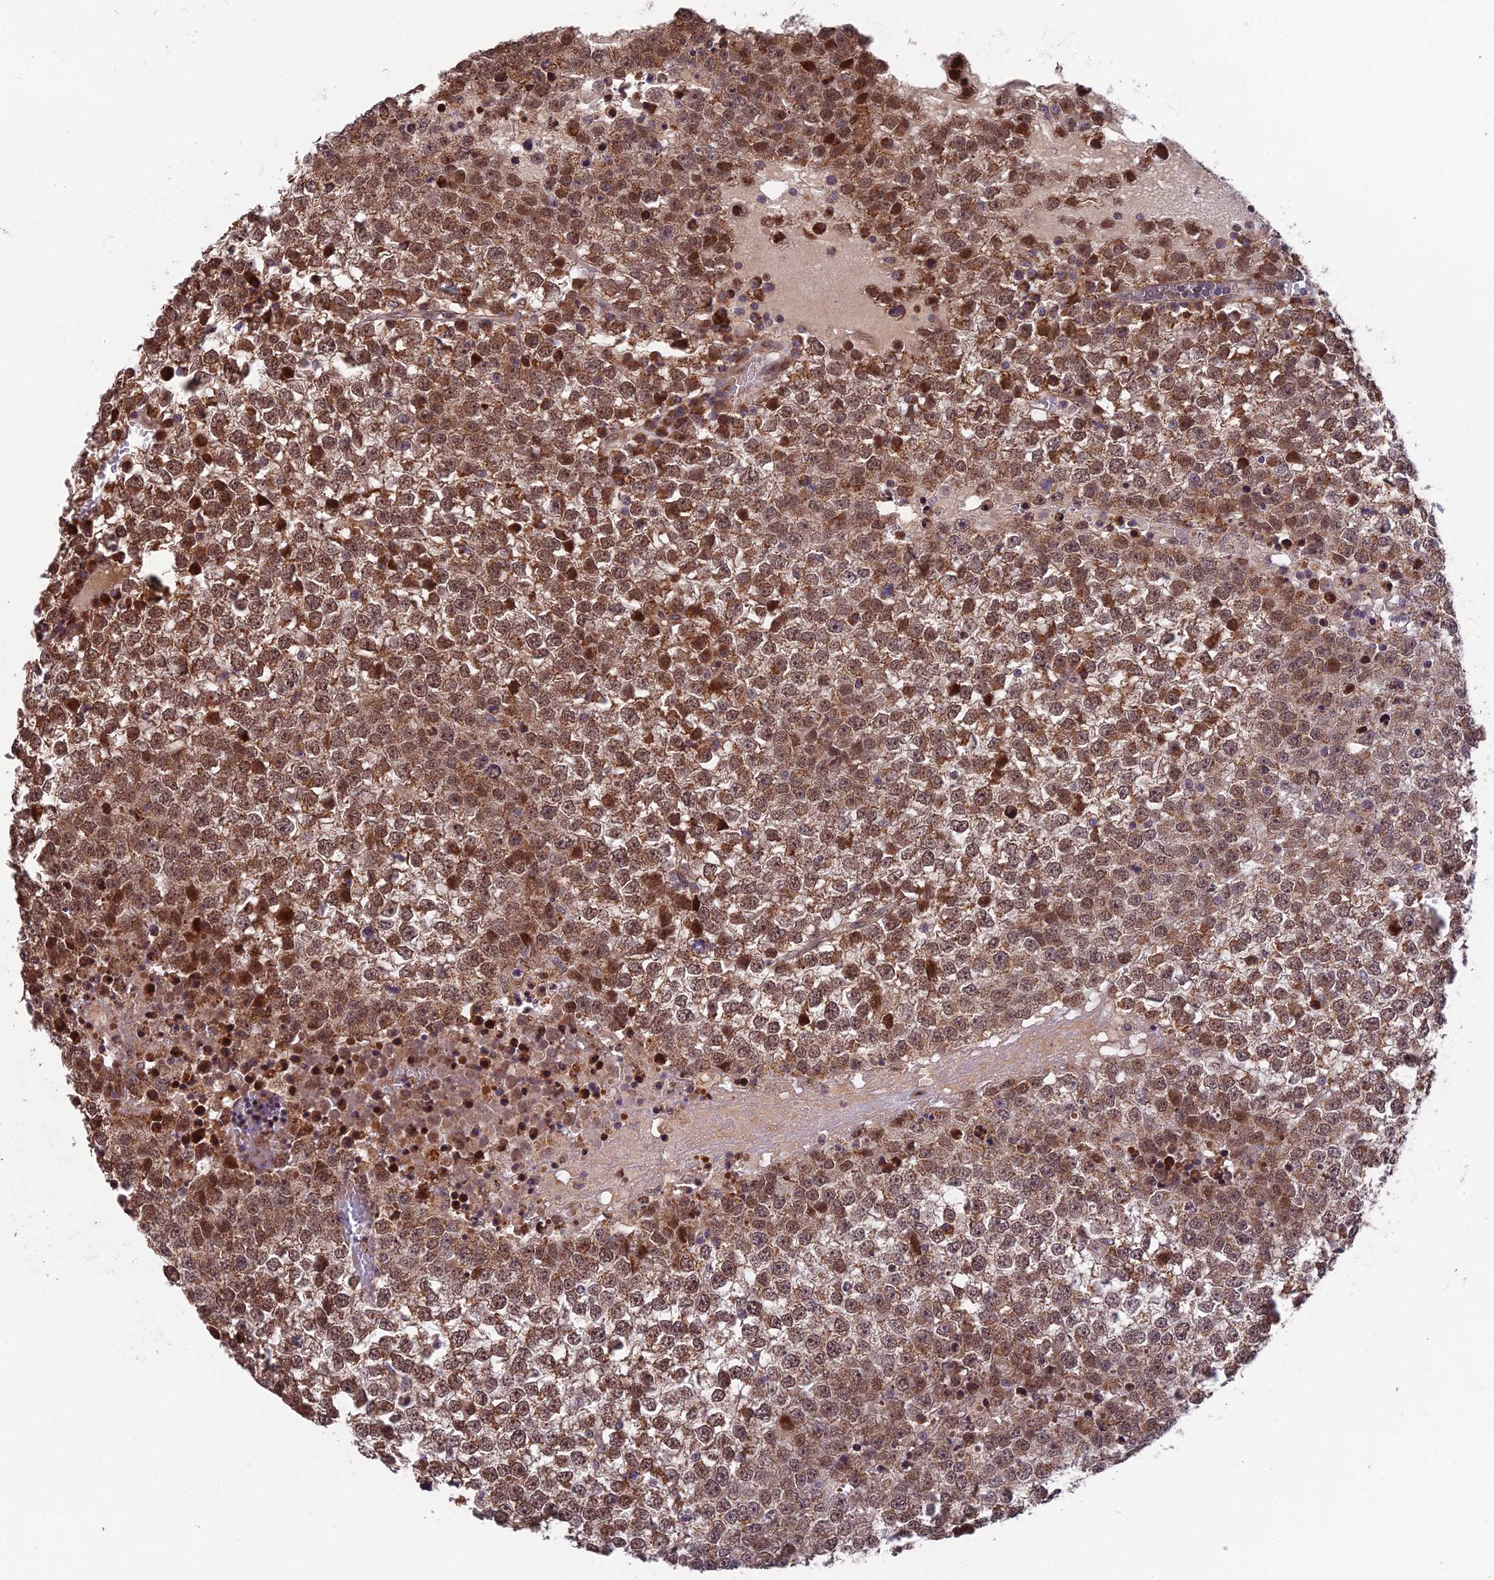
{"staining": {"intensity": "moderate", "quantity": "25%-75%", "location": "cytoplasmic/membranous,nuclear"}, "tissue": "testis cancer", "cell_type": "Tumor cells", "image_type": "cancer", "snomed": [{"axis": "morphology", "description": "Seminoma, NOS"}, {"axis": "topography", "description": "Testis"}], "caption": "The immunohistochemical stain labels moderate cytoplasmic/membranous and nuclear staining in tumor cells of testis cancer tissue.", "gene": "CYP2R1", "patient": {"sex": "male", "age": 65}}